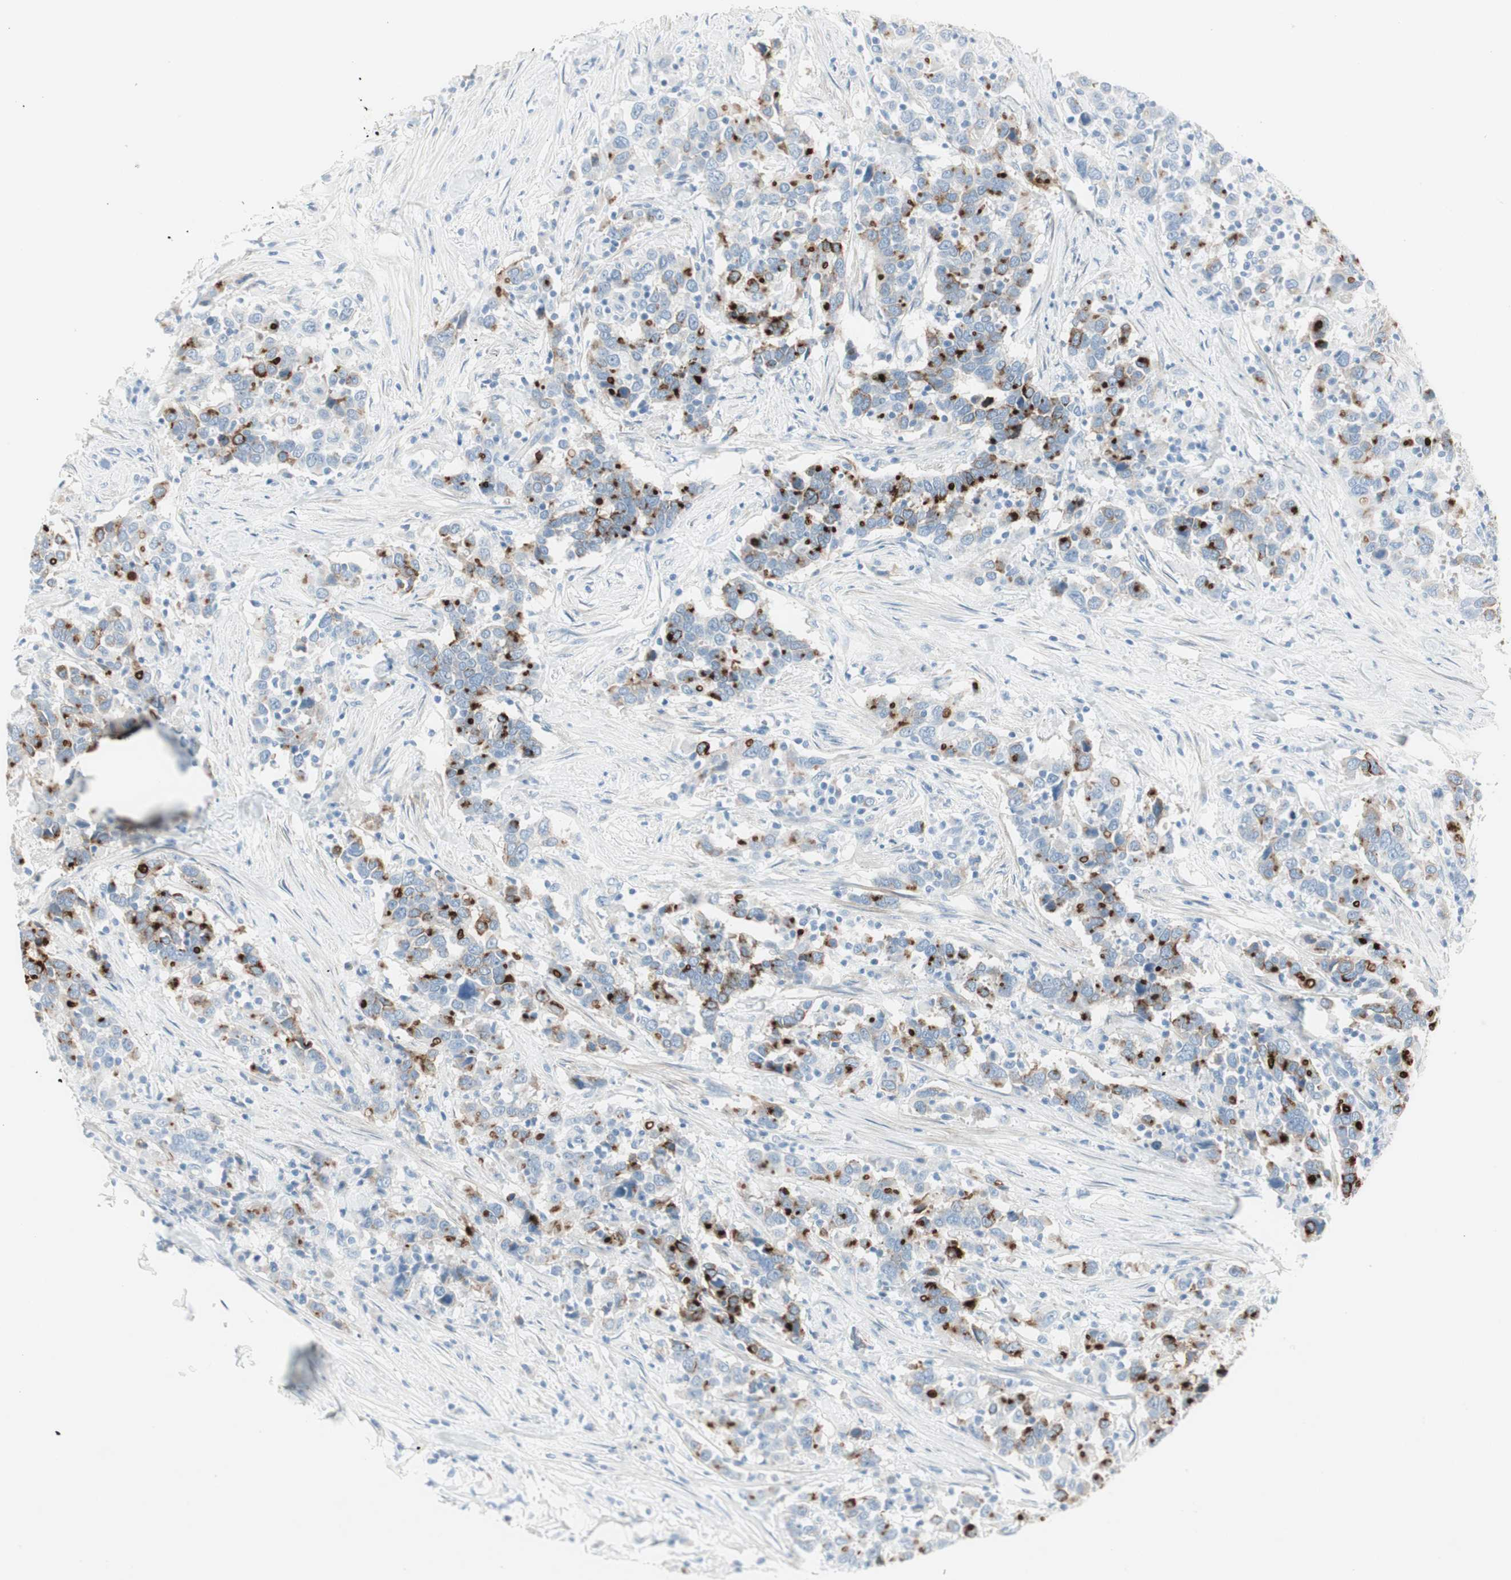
{"staining": {"intensity": "strong", "quantity": "25%-75%", "location": "cytoplasmic/membranous"}, "tissue": "urothelial cancer", "cell_type": "Tumor cells", "image_type": "cancer", "snomed": [{"axis": "morphology", "description": "Urothelial carcinoma, High grade"}, {"axis": "topography", "description": "Urinary bladder"}], "caption": "Immunohistochemistry (IHC) micrograph of neoplastic tissue: human urothelial cancer stained using immunohistochemistry (IHC) shows high levels of strong protein expression localized specifically in the cytoplasmic/membranous of tumor cells, appearing as a cytoplasmic/membranous brown color.", "gene": "CDHR5", "patient": {"sex": "male", "age": 61}}